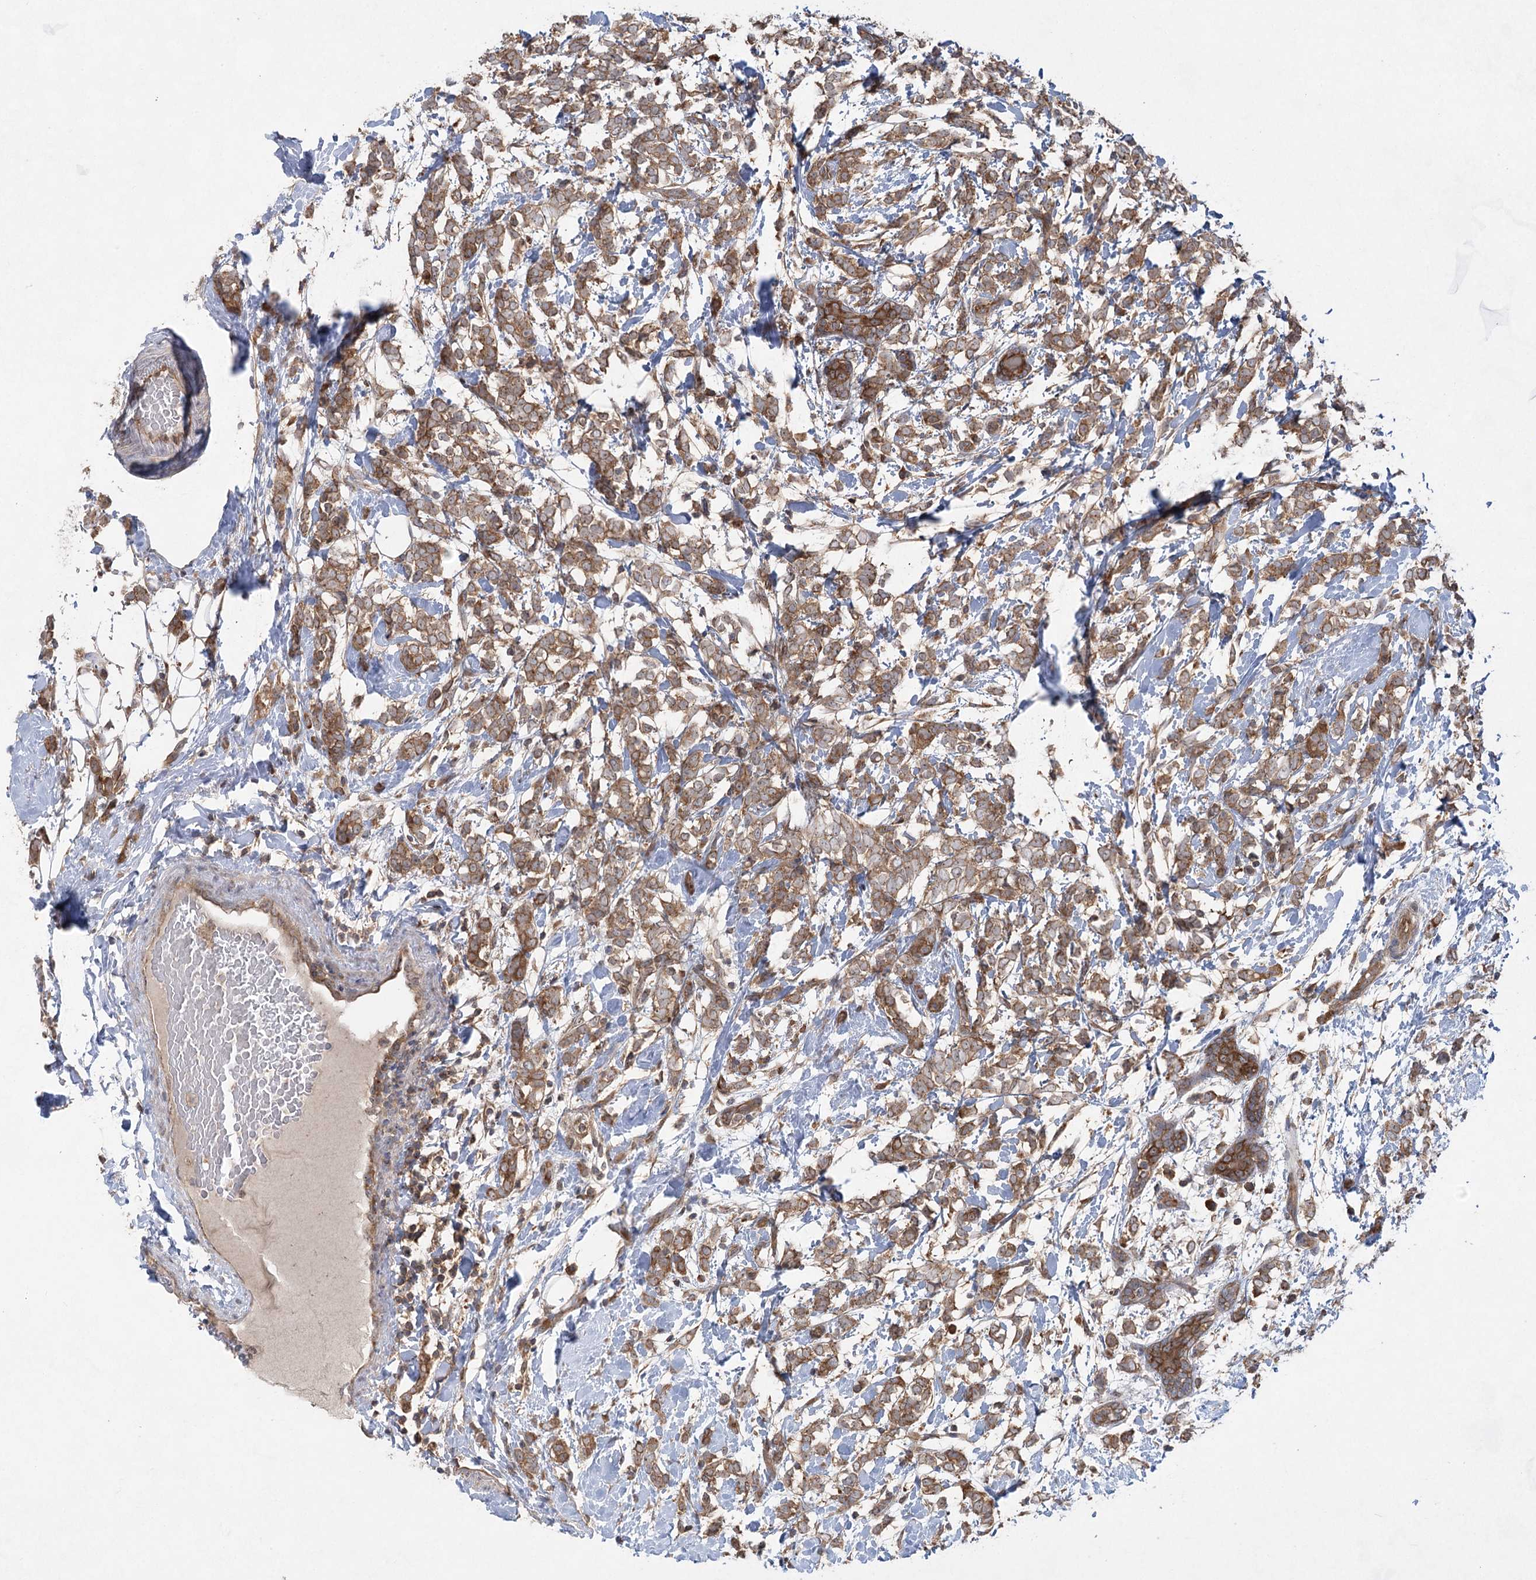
{"staining": {"intensity": "moderate", "quantity": ">75%", "location": "cytoplasmic/membranous"}, "tissue": "breast cancer", "cell_type": "Tumor cells", "image_type": "cancer", "snomed": [{"axis": "morphology", "description": "Normal tissue, NOS"}, {"axis": "morphology", "description": "Lobular carcinoma"}, {"axis": "topography", "description": "Breast"}], "caption": "Protein analysis of breast cancer (lobular carcinoma) tissue reveals moderate cytoplasmic/membranous positivity in approximately >75% of tumor cells. Ihc stains the protein in brown and the nuclei are stained blue.", "gene": "EIF3A", "patient": {"sex": "female", "age": 47}}